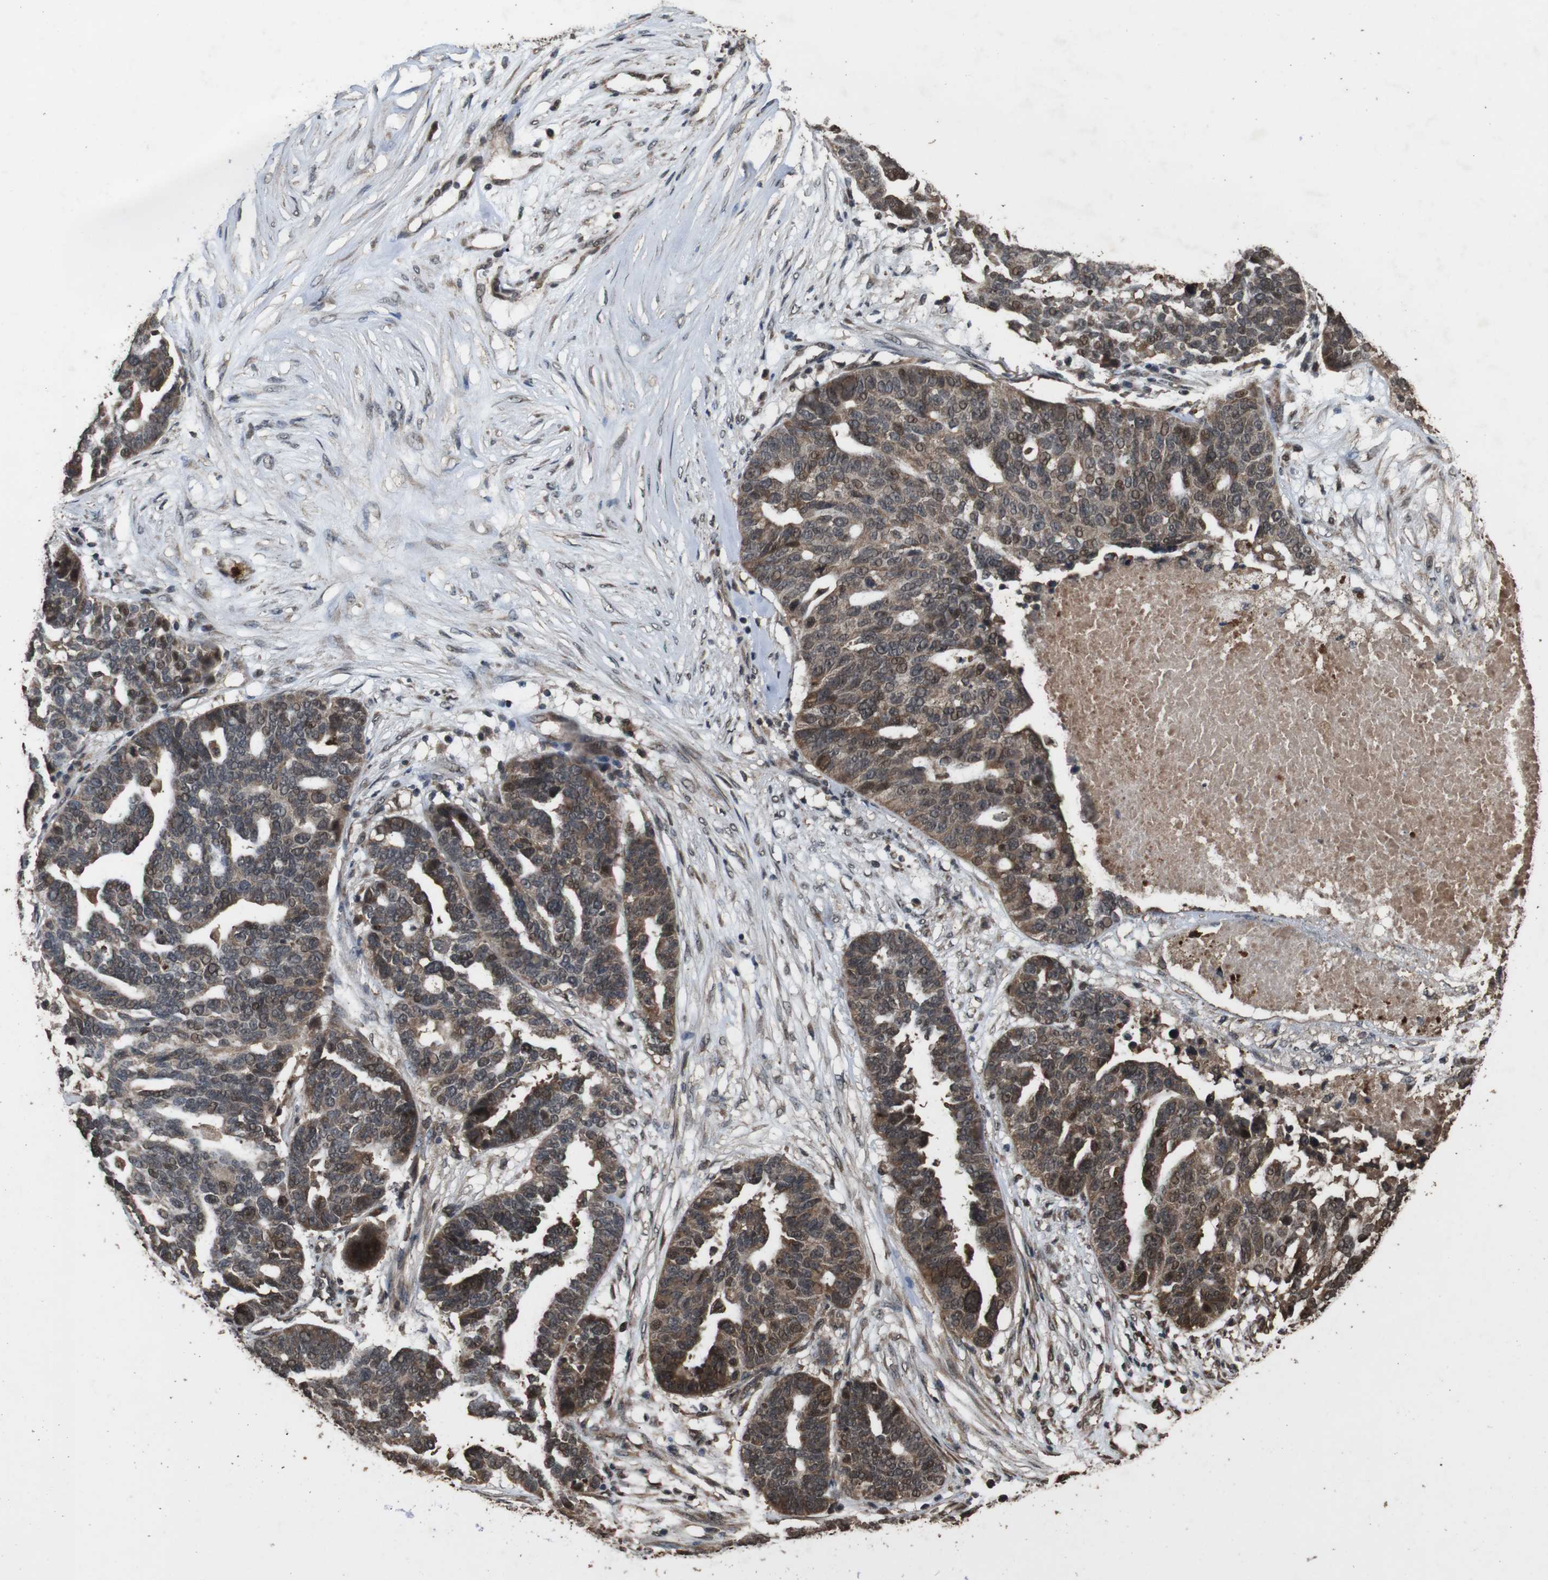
{"staining": {"intensity": "moderate", "quantity": ">75%", "location": "cytoplasmic/membranous,nuclear"}, "tissue": "ovarian cancer", "cell_type": "Tumor cells", "image_type": "cancer", "snomed": [{"axis": "morphology", "description": "Cystadenocarcinoma, serous, NOS"}, {"axis": "topography", "description": "Ovary"}], "caption": "Protein staining shows moderate cytoplasmic/membranous and nuclear positivity in approximately >75% of tumor cells in ovarian serous cystadenocarcinoma.", "gene": "RRAS2", "patient": {"sex": "female", "age": 59}}